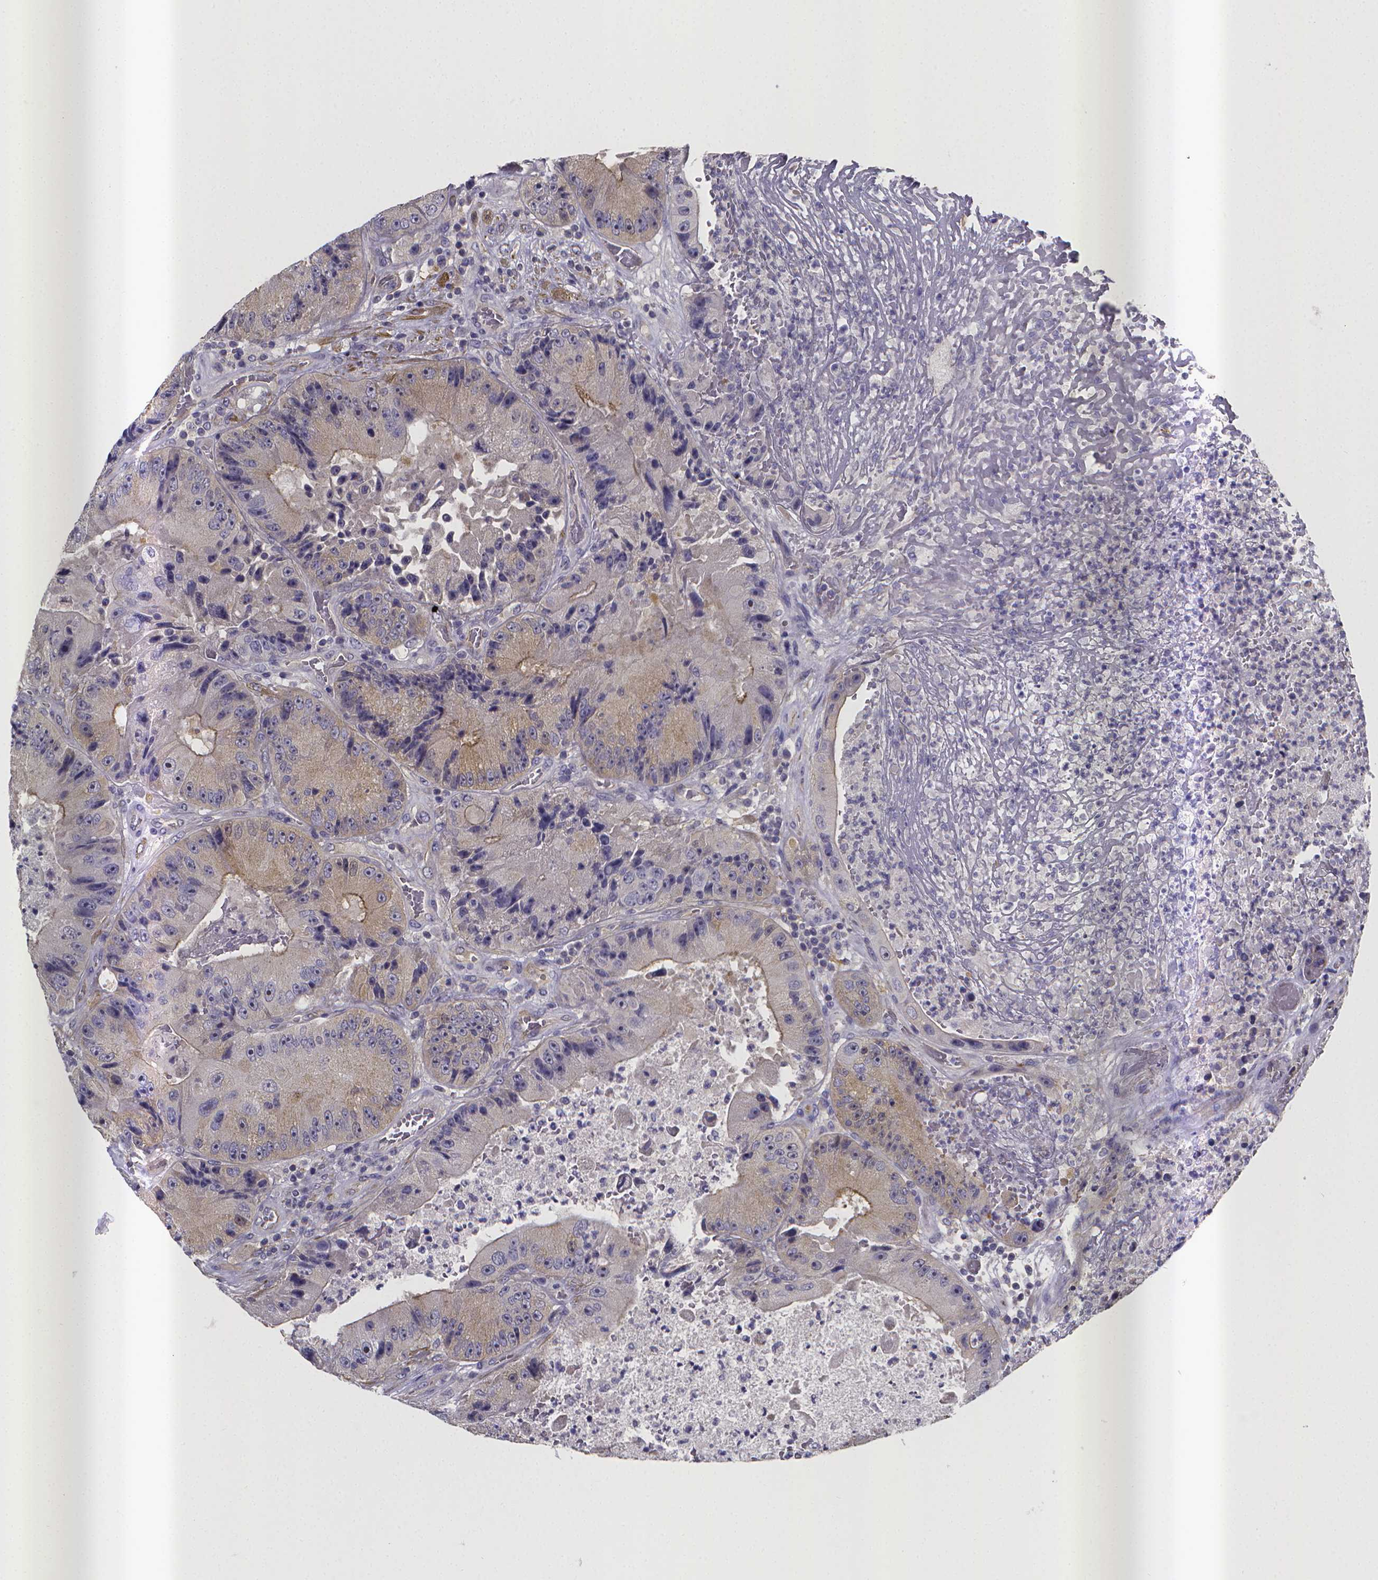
{"staining": {"intensity": "negative", "quantity": "none", "location": "none"}, "tissue": "colorectal cancer", "cell_type": "Tumor cells", "image_type": "cancer", "snomed": [{"axis": "morphology", "description": "Adenocarcinoma, NOS"}, {"axis": "topography", "description": "Colon"}], "caption": "A high-resolution image shows IHC staining of colorectal cancer (adenocarcinoma), which shows no significant expression in tumor cells.", "gene": "RERG", "patient": {"sex": "female", "age": 86}}